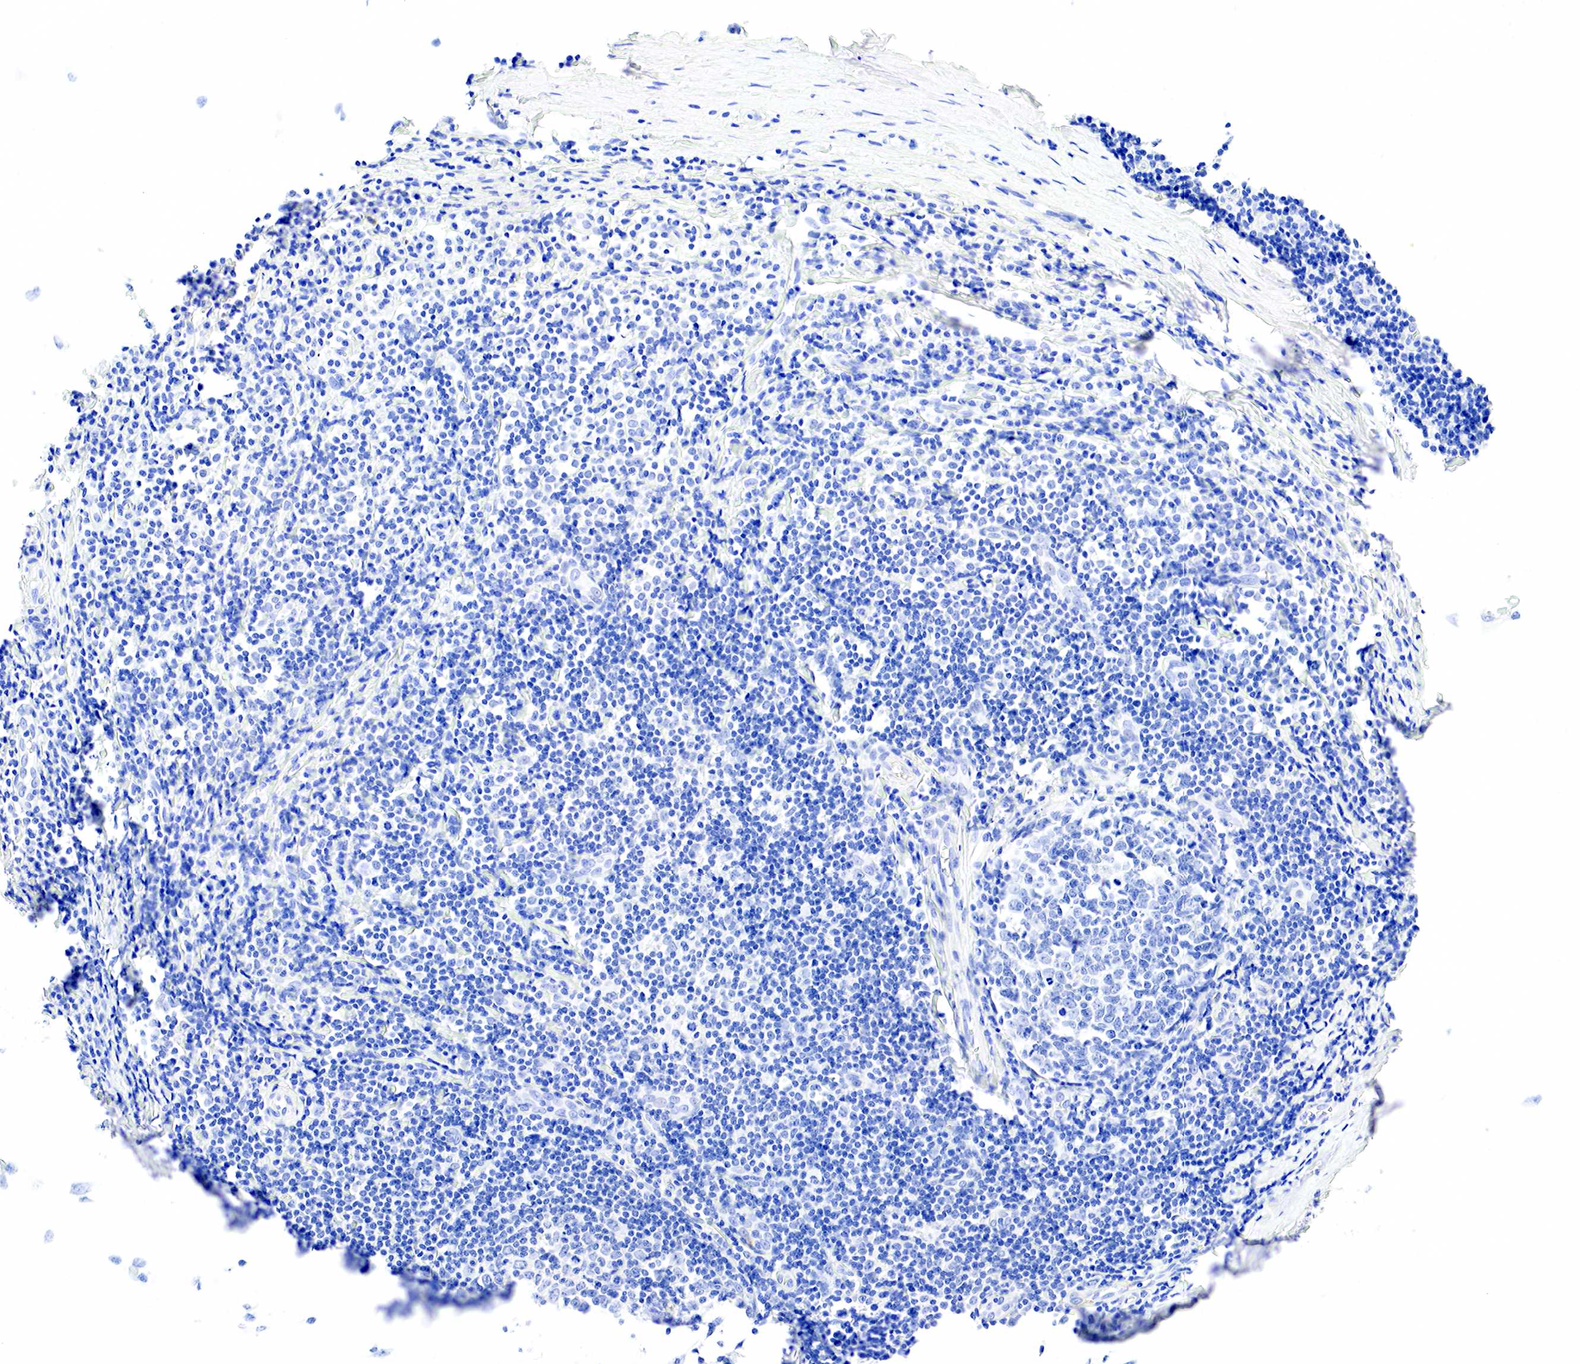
{"staining": {"intensity": "negative", "quantity": "none", "location": "none"}, "tissue": "tonsil", "cell_type": "Germinal center cells", "image_type": "normal", "snomed": [{"axis": "morphology", "description": "Normal tissue, NOS"}, {"axis": "topography", "description": "Tonsil"}], "caption": "This image is of benign tonsil stained with IHC to label a protein in brown with the nuclei are counter-stained blue. There is no staining in germinal center cells.", "gene": "KRT7", "patient": {"sex": "female", "age": 41}}